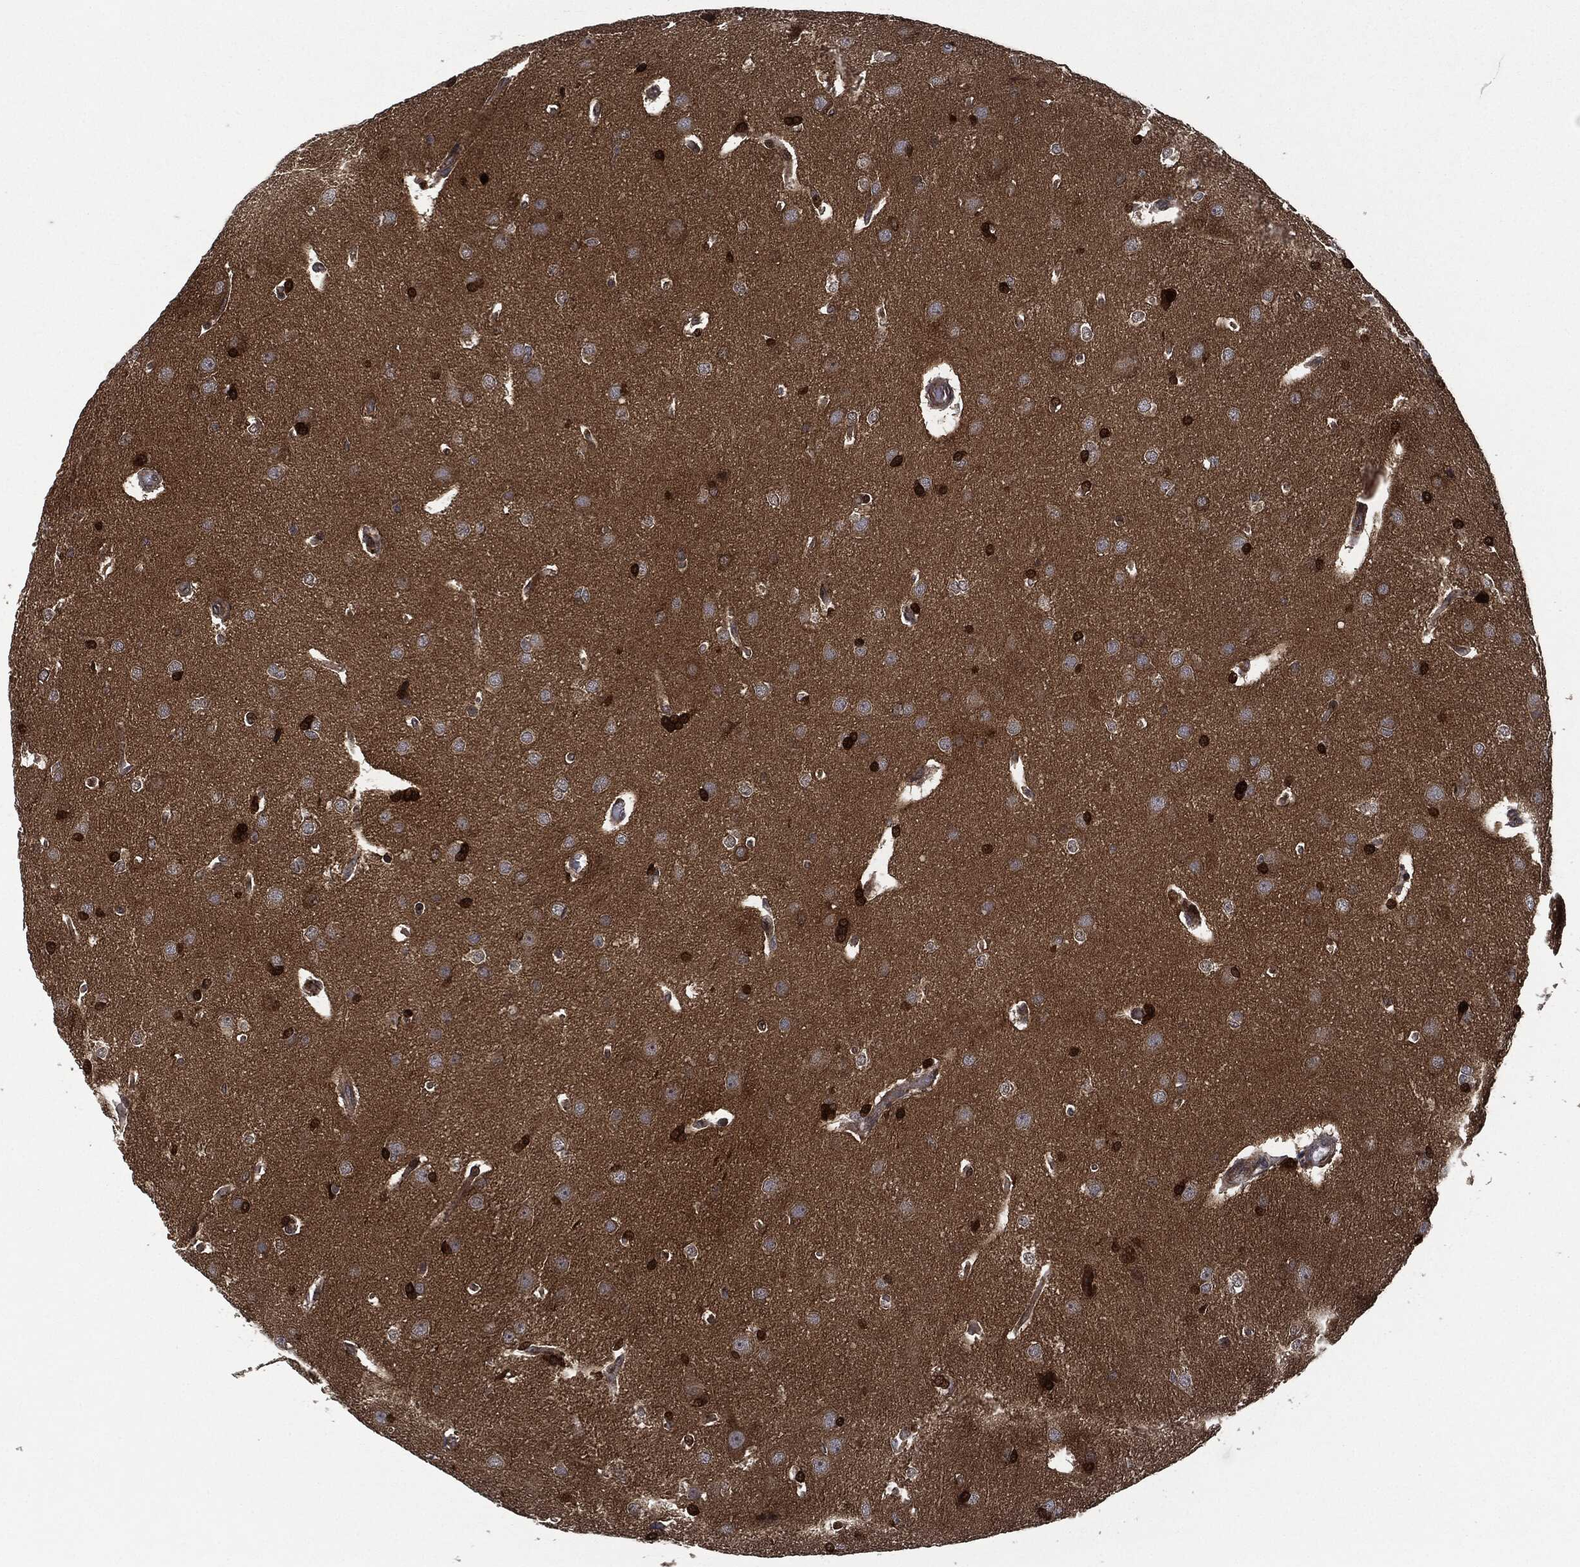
{"staining": {"intensity": "strong", "quantity": ">75%", "location": "cytoplasmic/membranous"}, "tissue": "glioma", "cell_type": "Tumor cells", "image_type": "cancer", "snomed": [{"axis": "morphology", "description": "Glioma, malignant, Low grade"}, {"axis": "topography", "description": "Brain"}], "caption": "Immunohistochemical staining of malignant low-grade glioma shows high levels of strong cytoplasmic/membranous protein expression in approximately >75% of tumor cells.", "gene": "HRAS", "patient": {"sex": "female", "age": 32}}